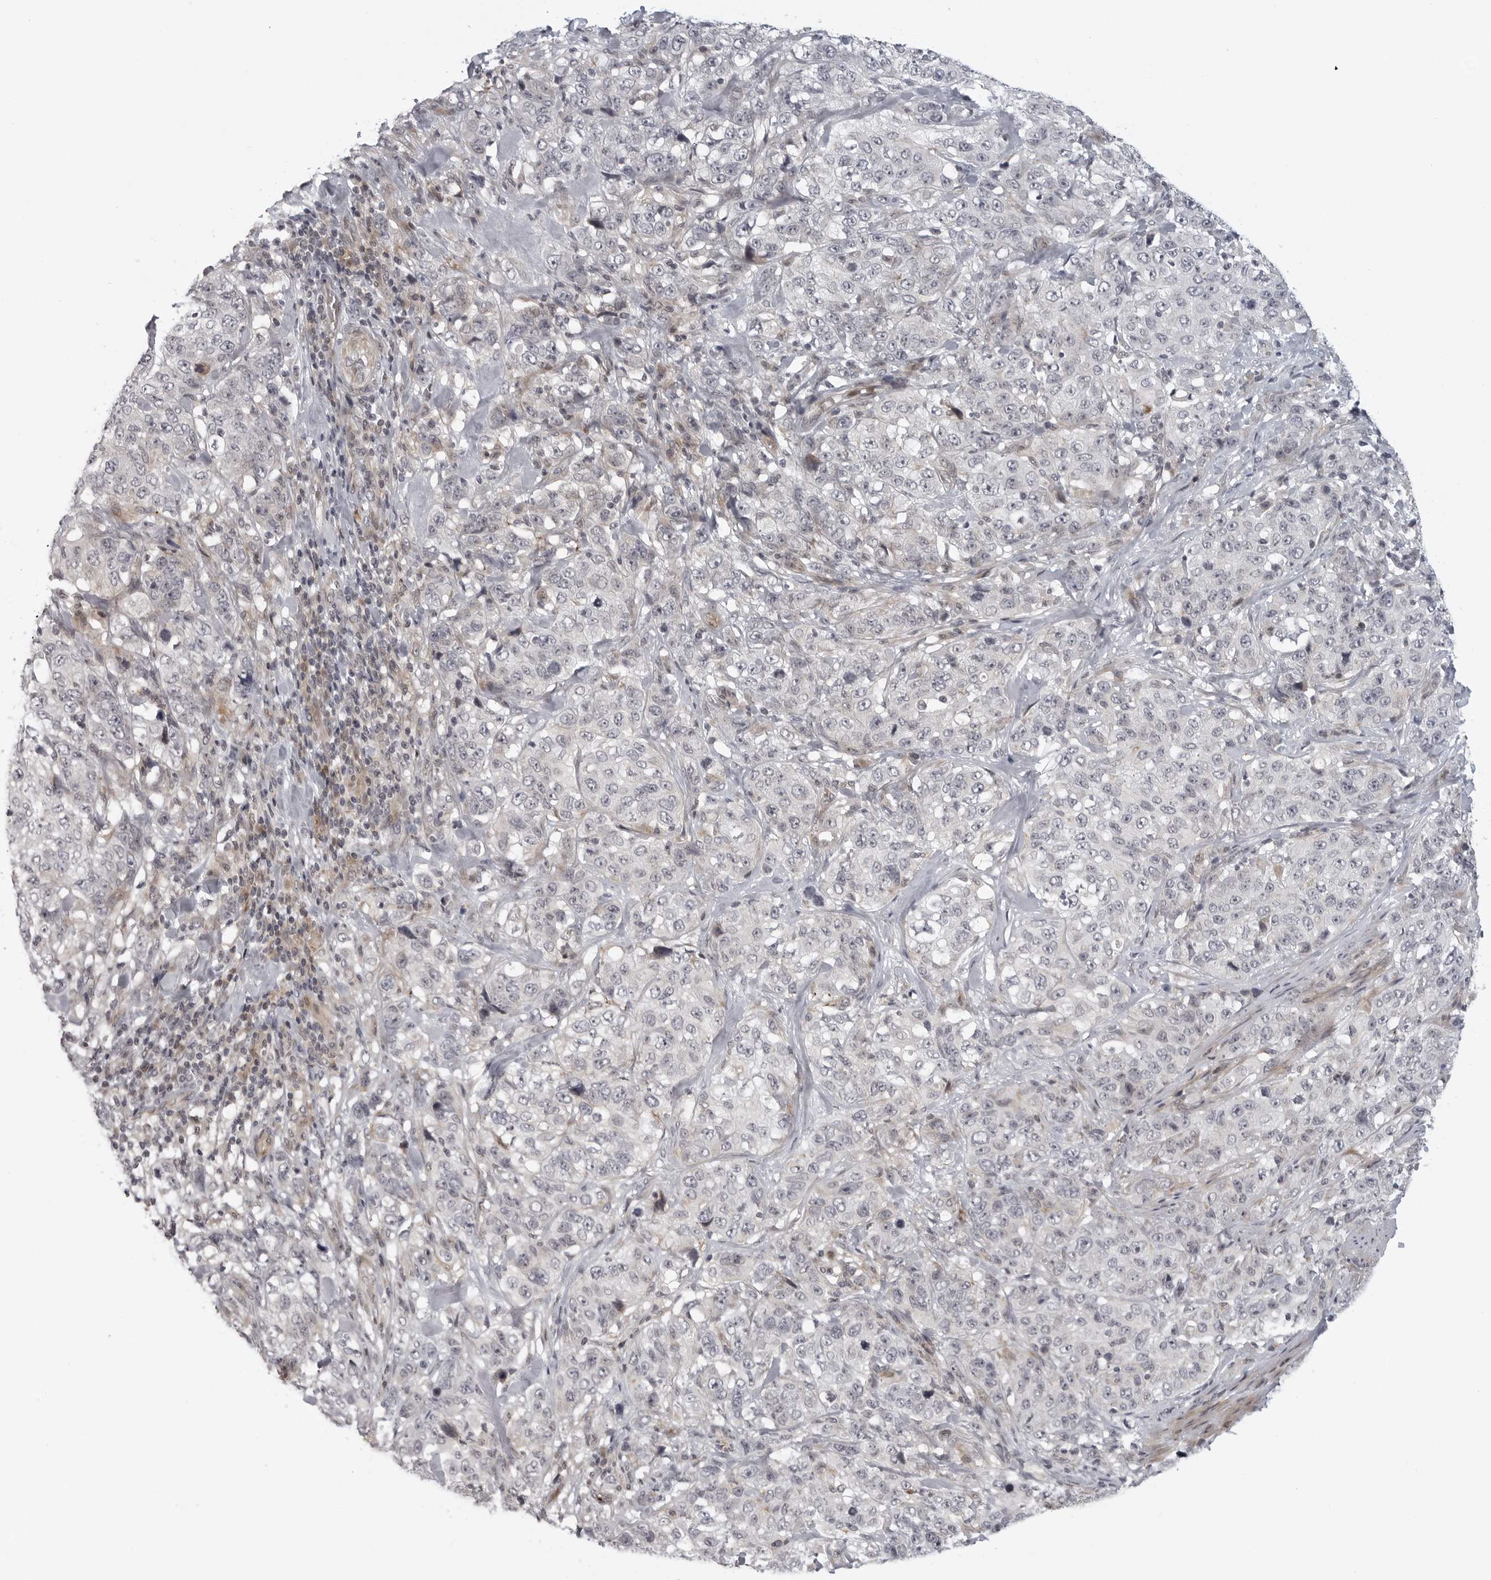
{"staining": {"intensity": "negative", "quantity": "none", "location": "none"}, "tissue": "stomach cancer", "cell_type": "Tumor cells", "image_type": "cancer", "snomed": [{"axis": "morphology", "description": "Adenocarcinoma, NOS"}, {"axis": "topography", "description": "Stomach"}], "caption": "DAB immunohistochemical staining of stomach cancer displays no significant staining in tumor cells.", "gene": "CD300LD", "patient": {"sex": "male", "age": 48}}